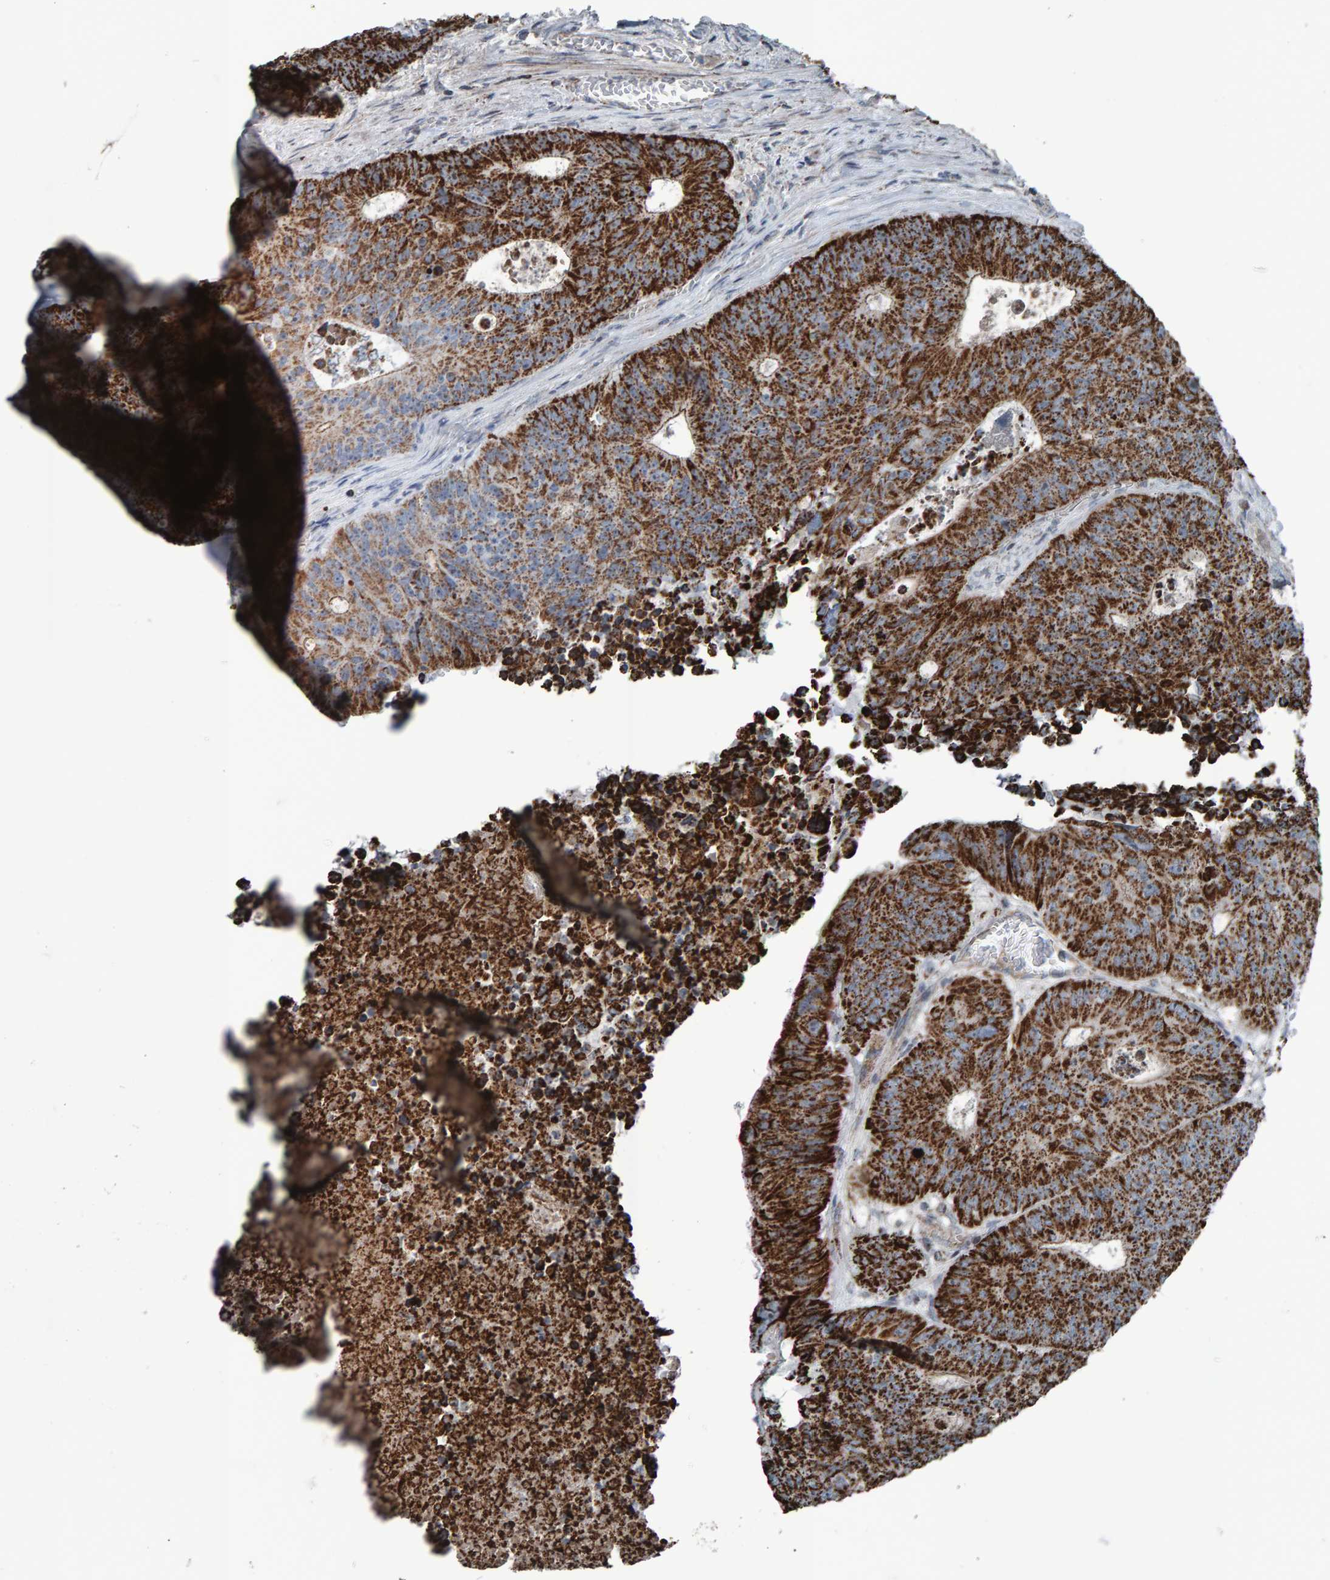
{"staining": {"intensity": "strong", "quantity": ">75%", "location": "cytoplasmic/membranous"}, "tissue": "colorectal cancer", "cell_type": "Tumor cells", "image_type": "cancer", "snomed": [{"axis": "morphology", "description": "Adenocarcinoma, NOS"}, {"axis": "topography", "description": "Colon"}], "caption": "This is an image of immunohistochemistry (IHC) staining of colorectal cancer, which shows strong staining in the cytoplasmic/membranous of tumor cells.", "gene": "ZNF48", "patient": {"sex": "male", "age": 87}}